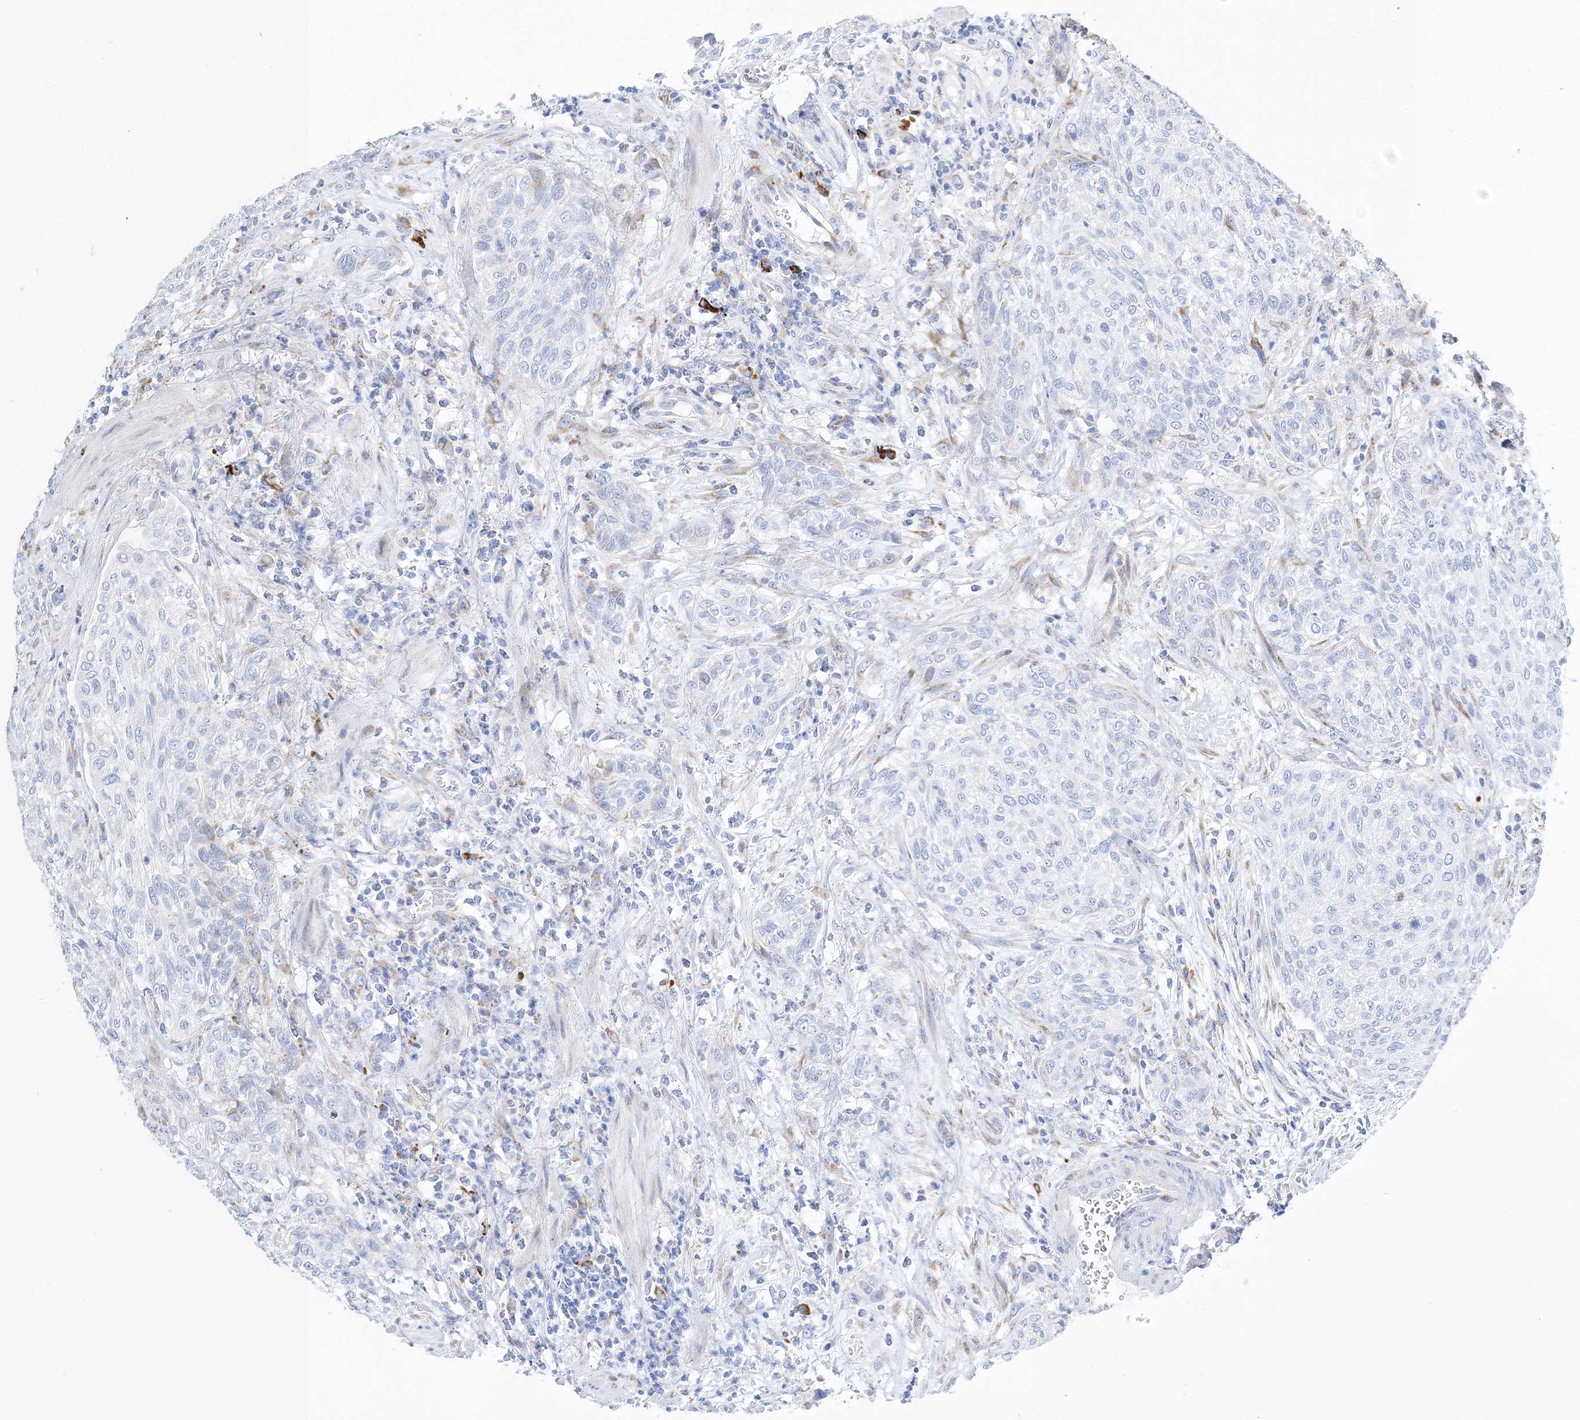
{"staining": {"intensity": "negative", "quantity": "none", "location": "none"}, "tissue": "urothelial cancer", "cell_type": "Tumor cells", "image_type": "cancer", "snomed": [{"axis": "morphology", "description": "Urothelial carcinoma, High grade"}, {"axis": "topography", "description": "Urinary bladder"}], "caption": "Tumor cells show no significant protein positivity in urothelial cancer.", "gene": "TSPYL6", "patient": {"sex": "male", "age": 35}}